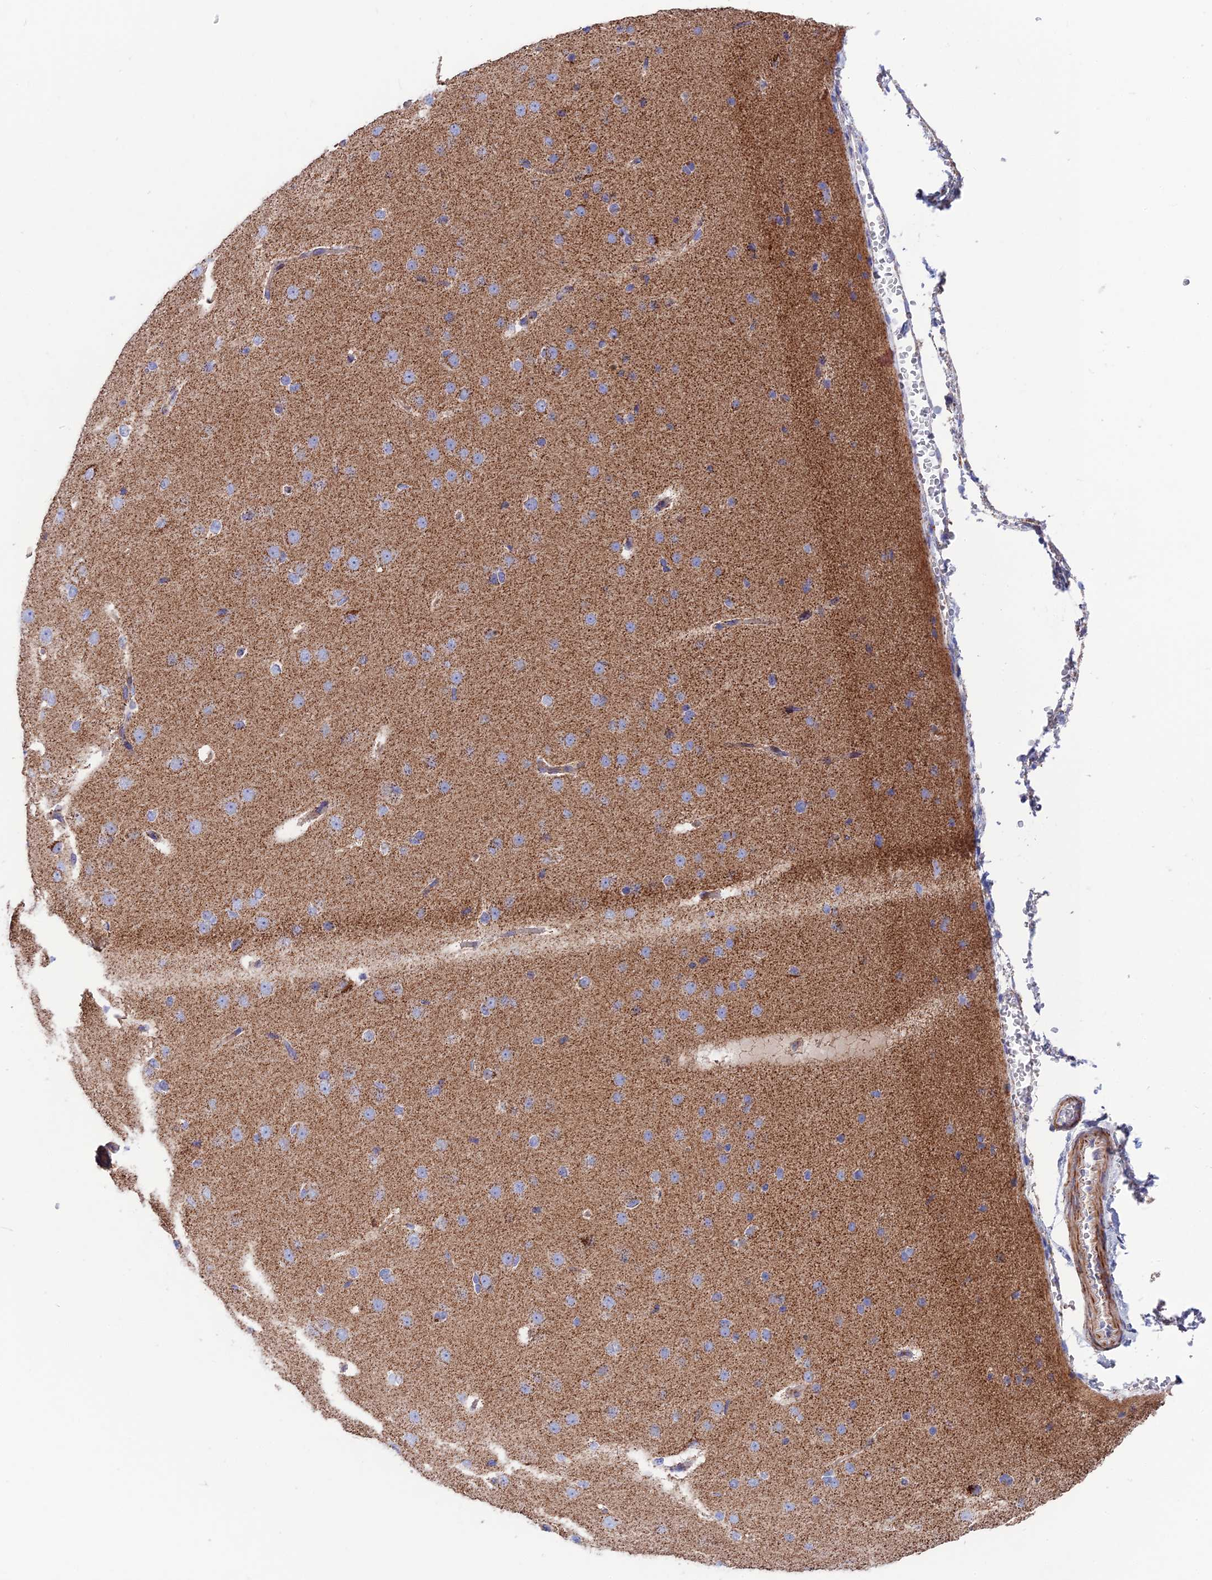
{"staining": {"intensity": "moderate", "quantity": ">75%", "location": "cytoplasmic/membranous"}, "tissue": "cerebral cortex", "cell_type": "Endothelial cells", "image_type": "normal", "snomed": [{"axis": "morphology", "description": "Normal tissue, NOS"}, {"axis": "morphology", "description": "Developmental malformation"}, {"axis": "topography", "description": "Cerebral cortex"}], "caption": "Immunohistochemistry histopathology image of normal cerebral cortex: cerebral cortex stained using IHC shows medium levels of moderate protein expression localized specifically in the cytoplasmic/membranous of endothelial cells, appearing as a cytoplasmic/membranous brown color.", "gene": "CS", "patient": {"sex": "female", "age": 30}}